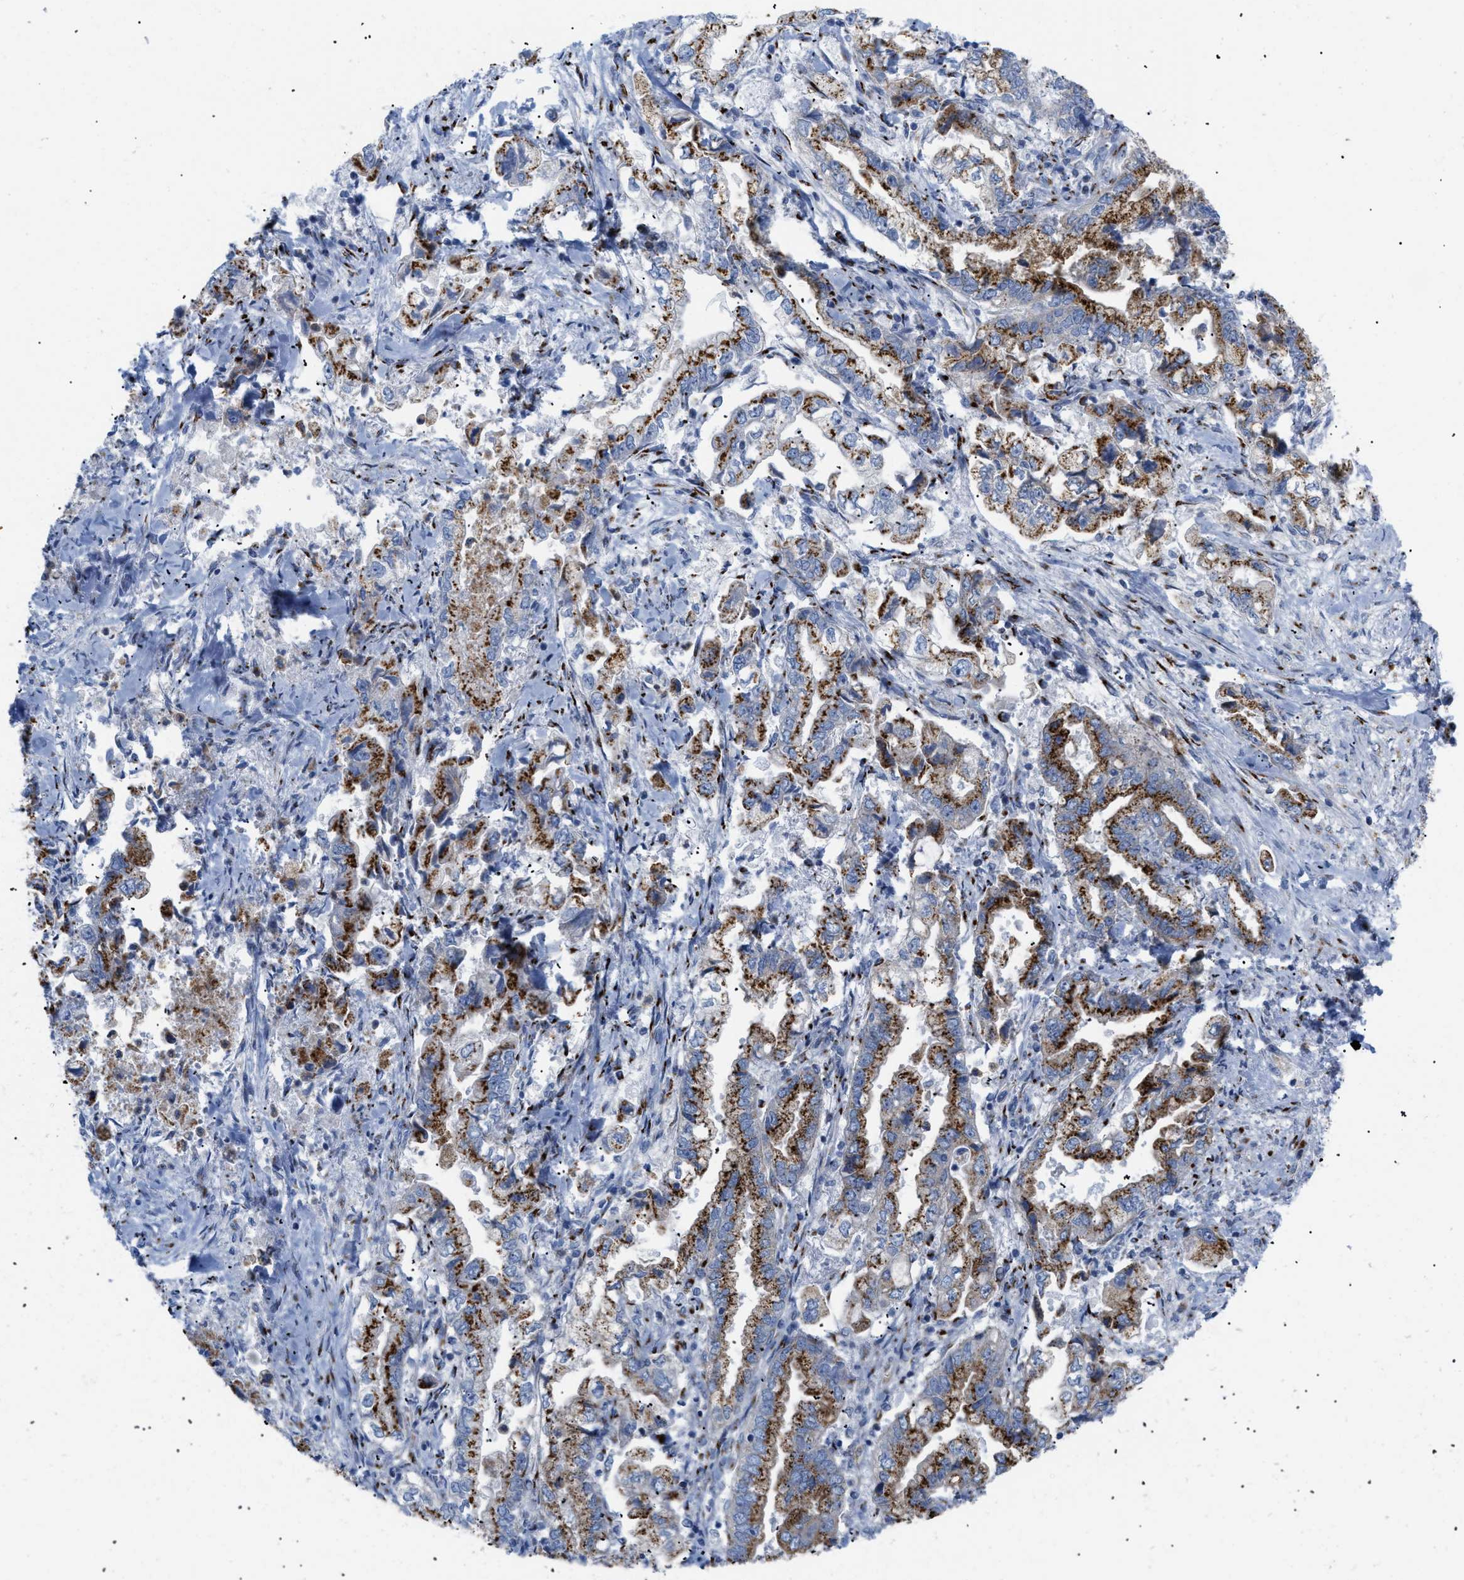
{"staining": {"intensity": "moderate", "quantity": ">75%", "location": "cytoplasmic/membranous"}, "tissue": "stomach cancer", "cell_type": "Tumor cells", "image_type": "cancer", "snomed": [{"axis": "morphology", "description": "Normal tissue, NOS"}, {"axis": "morphology", "description": "Adenocarcinoma, NOS"}, {"axis": "topography", "description": "Stomach"}], "caption": "Immunohistochemistry micrograph of neoplastic tissue: stomach cancer stained using IHC shows medium levels of moderate protein expression localized specifically in the cytoplasmic/membranous of tumor cells, appearing as a cytoplasmic/membranous brown color.", "gene": "TMEM17", "patient": {"sex": "male", "age": 62}}